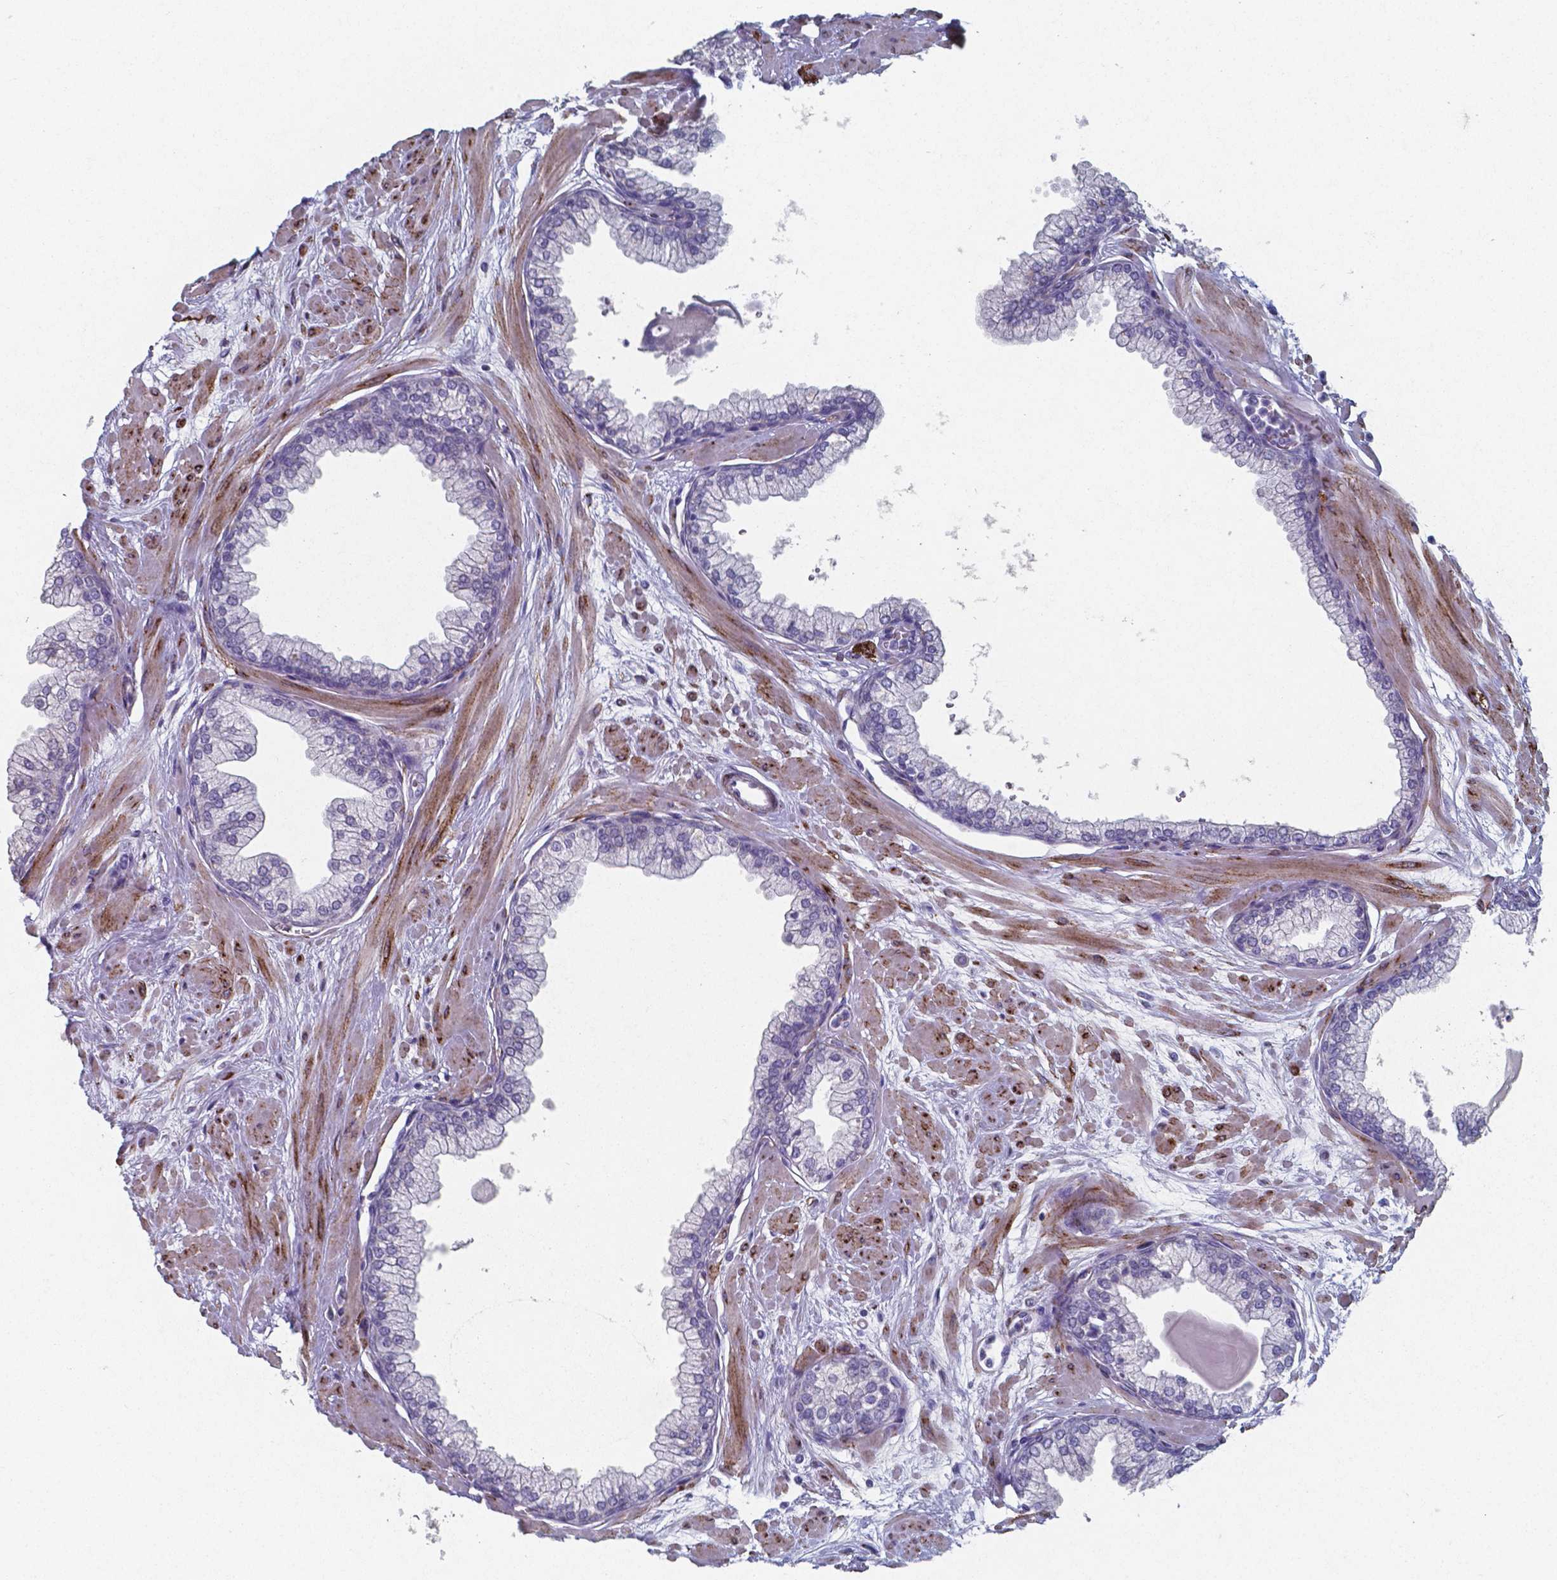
{"staining": {"intensity": "negative", "quantity": "none", "location": "none"}, "tissue": "prostate", "cell_type": "Glandular cells", "image_type": "normal", "snomed": [{"axis": "morphology", "description": "Normal tissue, NOS"}, {"axis": "topography", "description": "Prostate"}, {"axis": "topography", "description": "Peripheral nerve tissue"}], "caption": "A histopathology image of prostate stained for a protein demonstrates no brown staining in glandular cells. (Brightfield microscopy of DAB immunohistochemistry at high magnification).", "gene": "PLA2R1", "patient": {"sex": "male", "age": 61}}